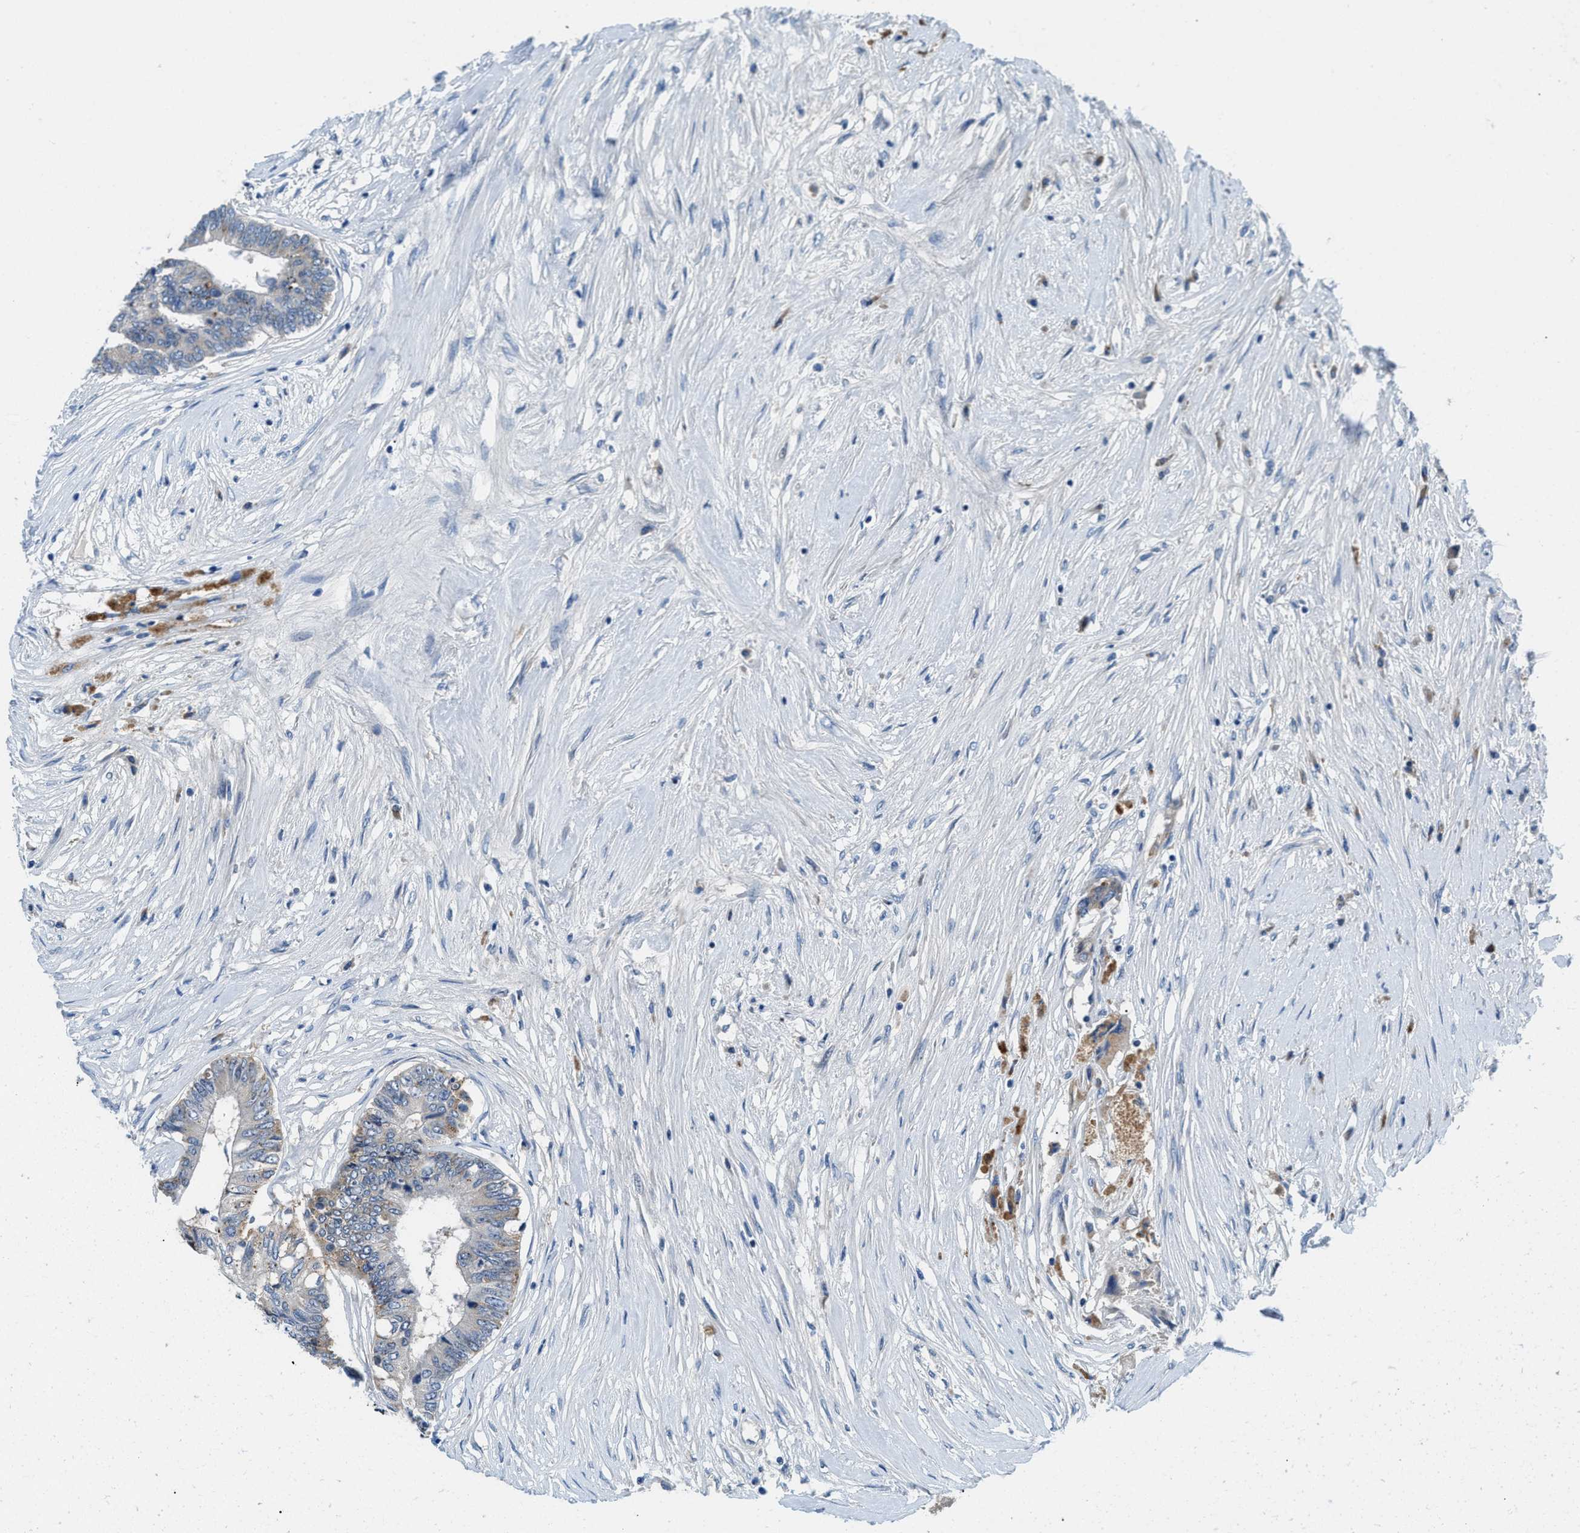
{"staining": {"intensity": "weak", "quantity": "25%-75%", "location": "cytoplasmic/membranous"}, "tissue": "colorectal cancer", "cell_type": "Tumor cells", "image_type": "cancer", "snomed": [{"axis": "morphology", "description": "Adenocarcinoma, NOS"}, {"axis": "topography", "description": "Rectum"}], "caption": "Adenocarcinoma (colorectal) stained with immunohistochemistry (IHC) exhibits weak cytoplasmic/membranous positivity in about 25%-75% of tumor cells.", "gene": "TSPAN3", "patient": {"sex": "male", "age": 63}}